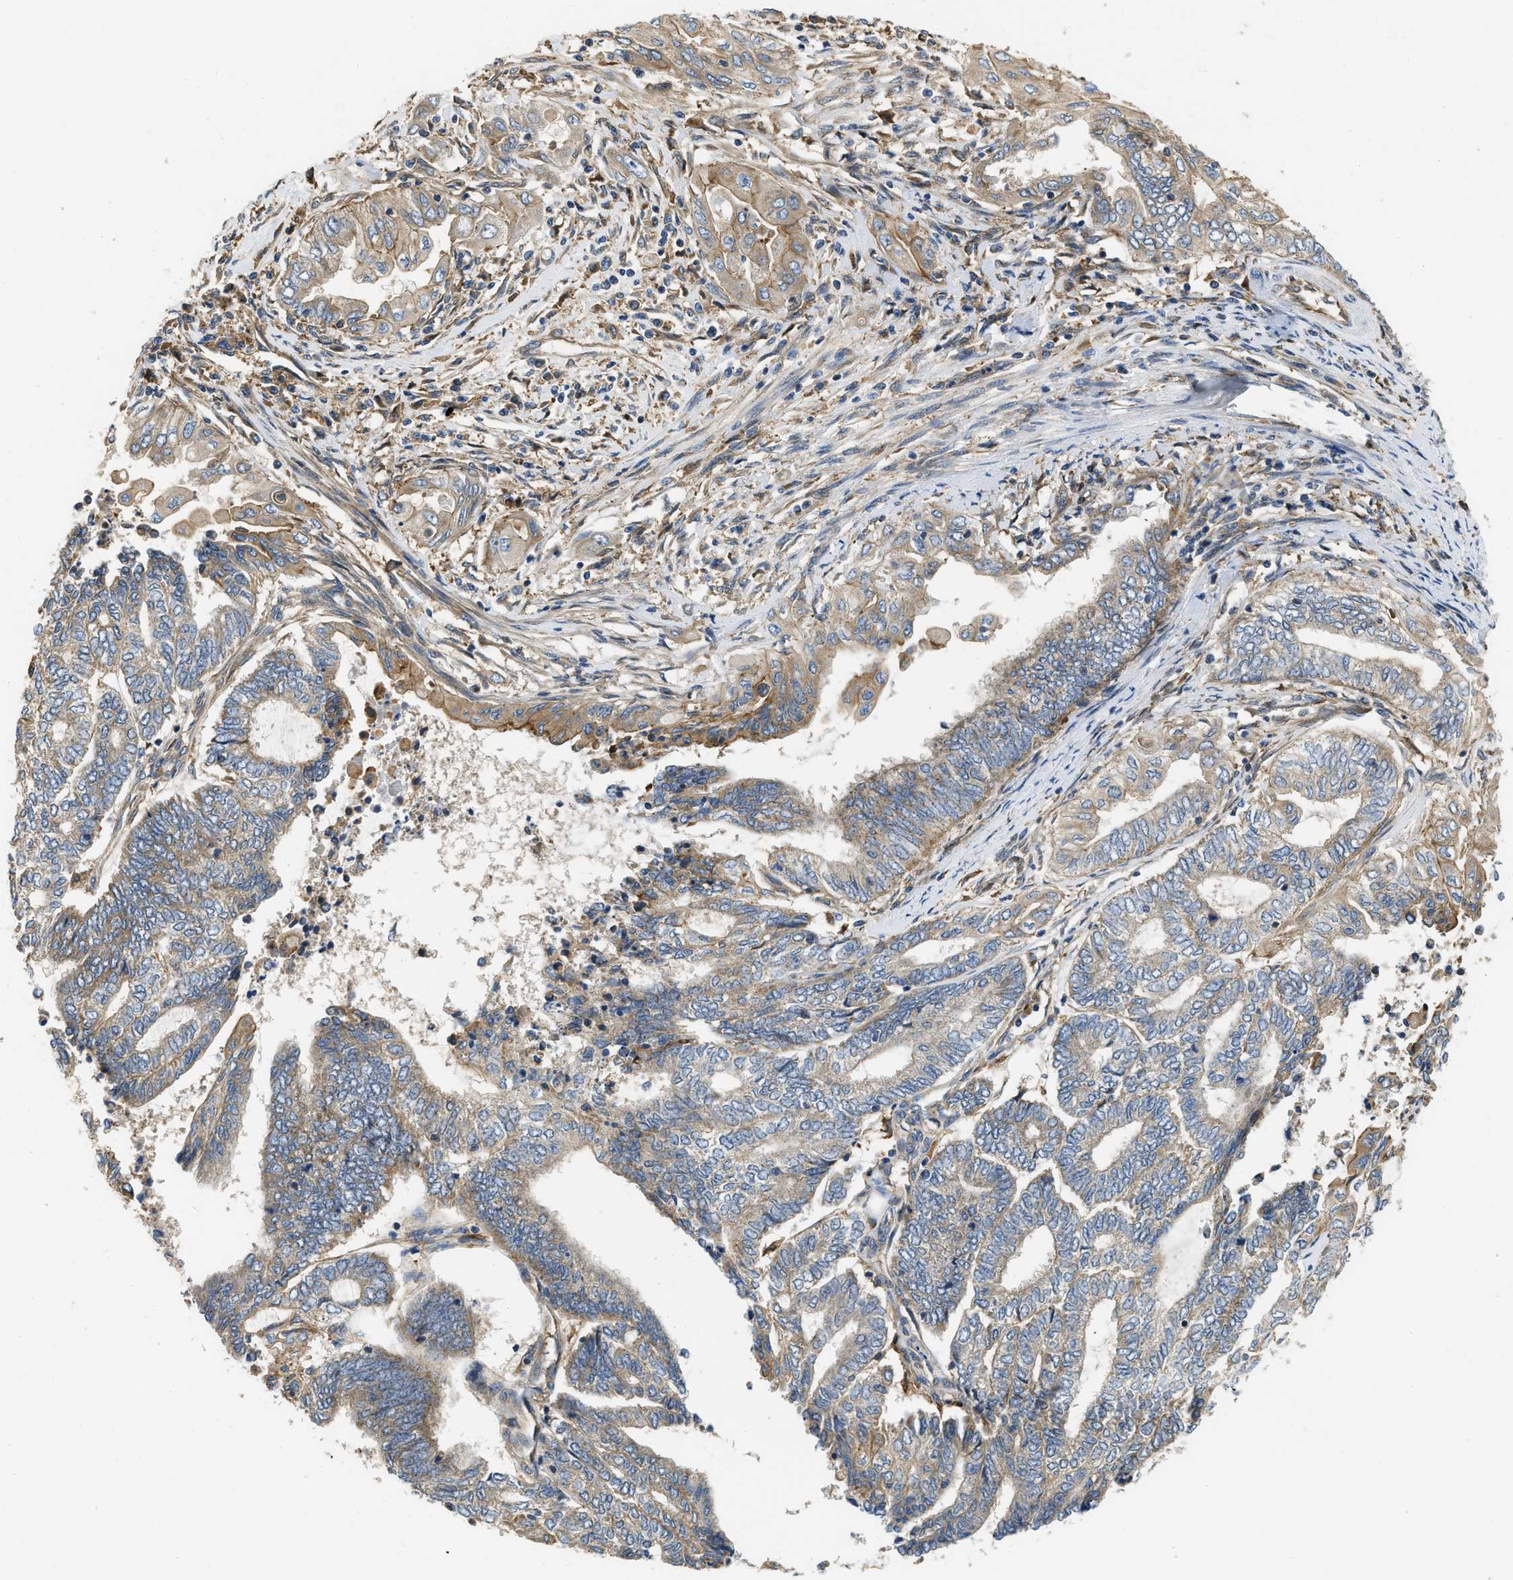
{"staining": {"intensity": "weak", "quantity": "25%-75%", "location": "cytoplasmic/membranous"}, "tissue": "endometrial cancer", "cell_type": "Tumor cells", "image_type": "cancer", "snomed": [{"axis": "morphology", "description": "Adenocarcinoma, NOS"}, {"axis": "topography", "description": "Uterus"}, {"axis": "topography", "description": "Endometrium"}], "caption": "DAB immunohistochemical staining of adenocarcinoma (endometrial) displays weak cytoplasmic/membranous protein staining in approximately 25%-75% of tumor cells.", "gene": "FLNB", "patient": {"sex": "female", "age": 70}}